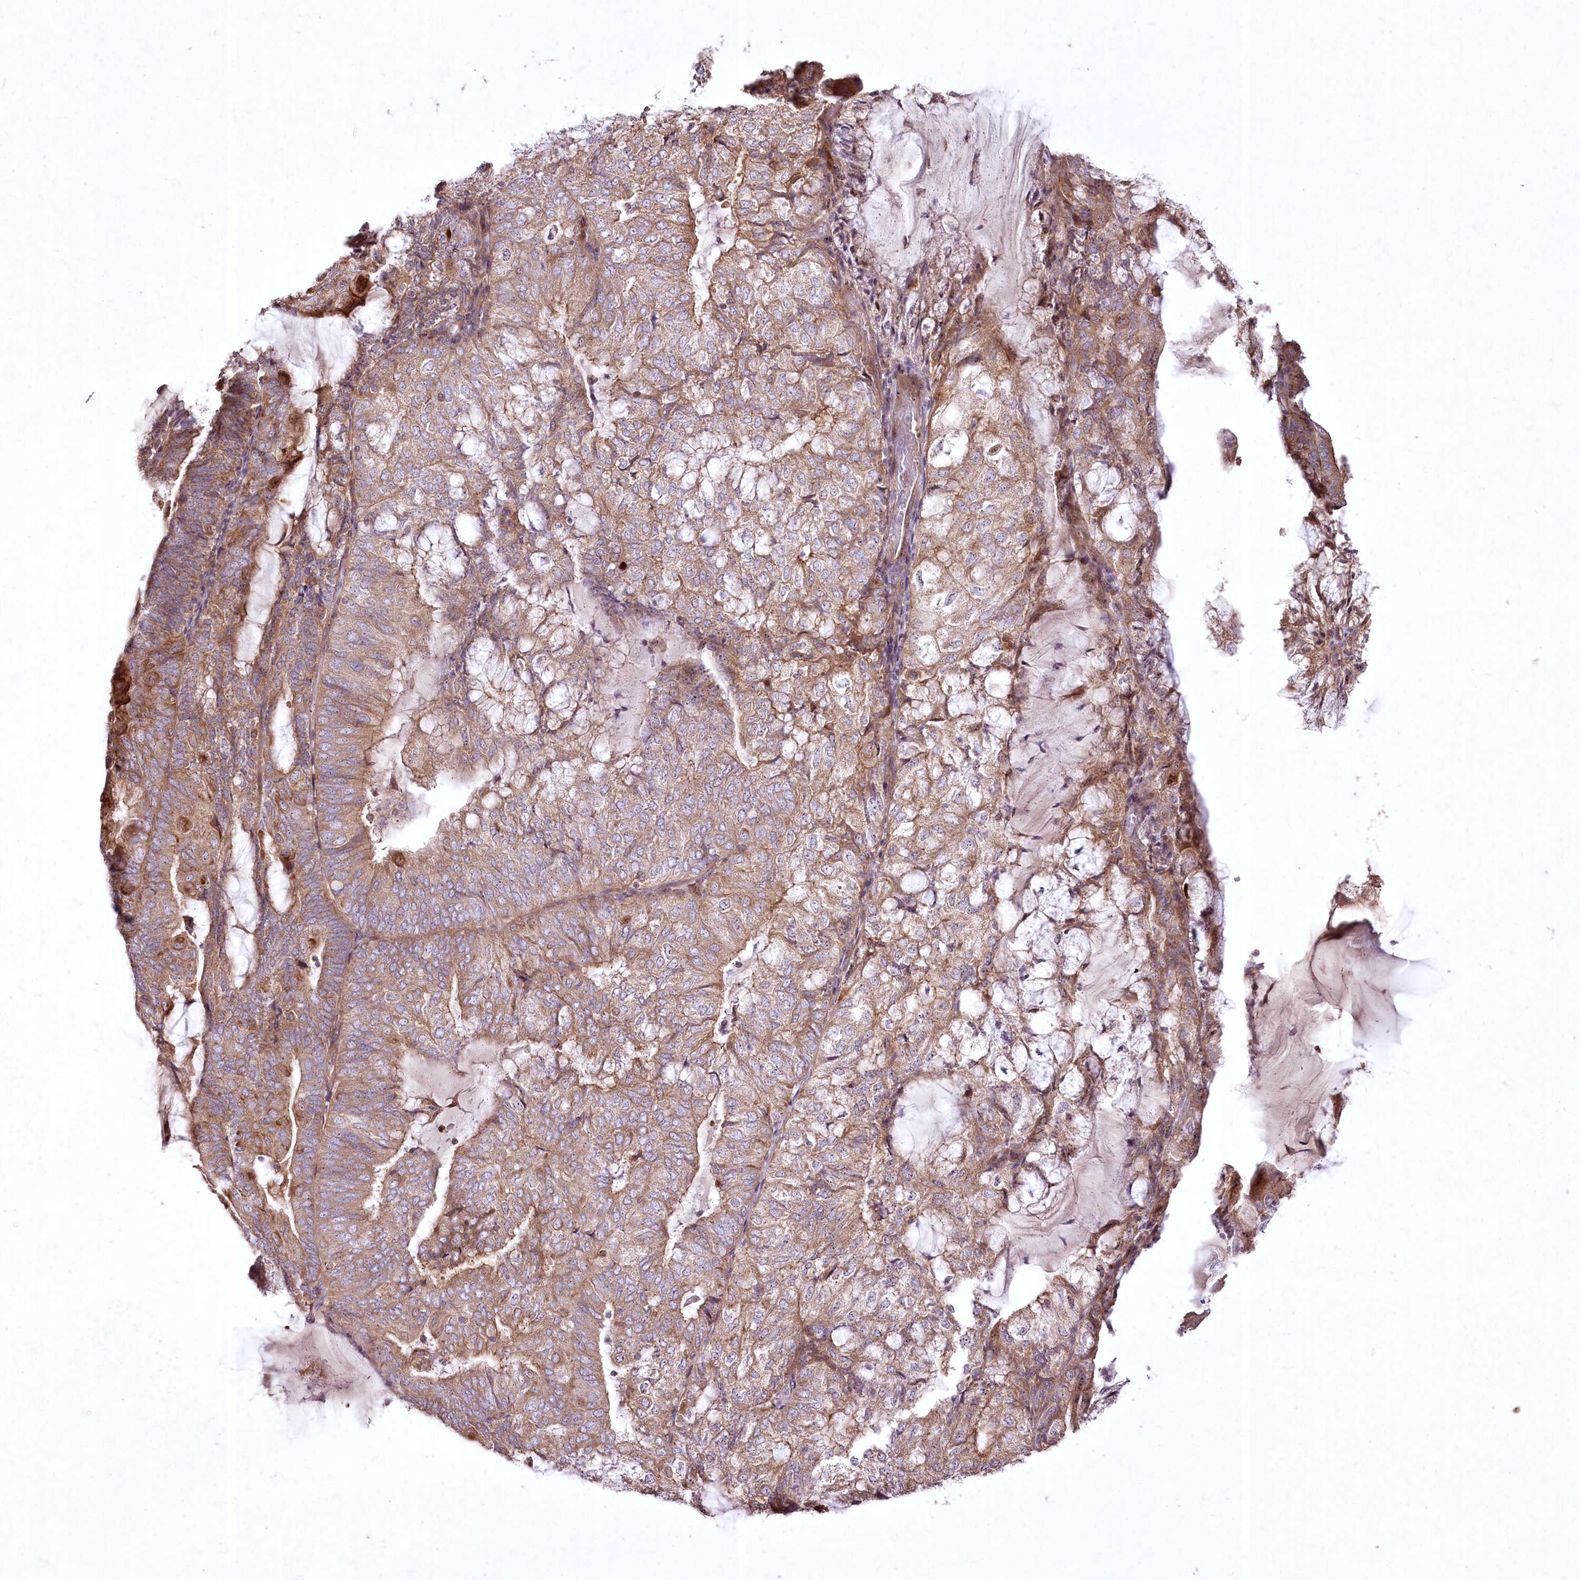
{"staining": {"intensity": "moderate", "quantity": ">75%", "location": "cytoplasmic/membranous"}, "tissue": "endometrial cancer", "cell_type": "Tumor cells", "image_type": "cancer", "snomed": [{"axis": "morphology", "description": "Adenocarcinoma, NOS"}, {"axis": "topography", "description": "Endometrium"}], "caption": "An image of endometrial cancer (adenocarcinoma) stained for a protein shows moderate cytoplasmic/membranous brown staining in tumor cells.", "gene": "SH3TC1", "patient": {"sex": "female", "age": 81}}